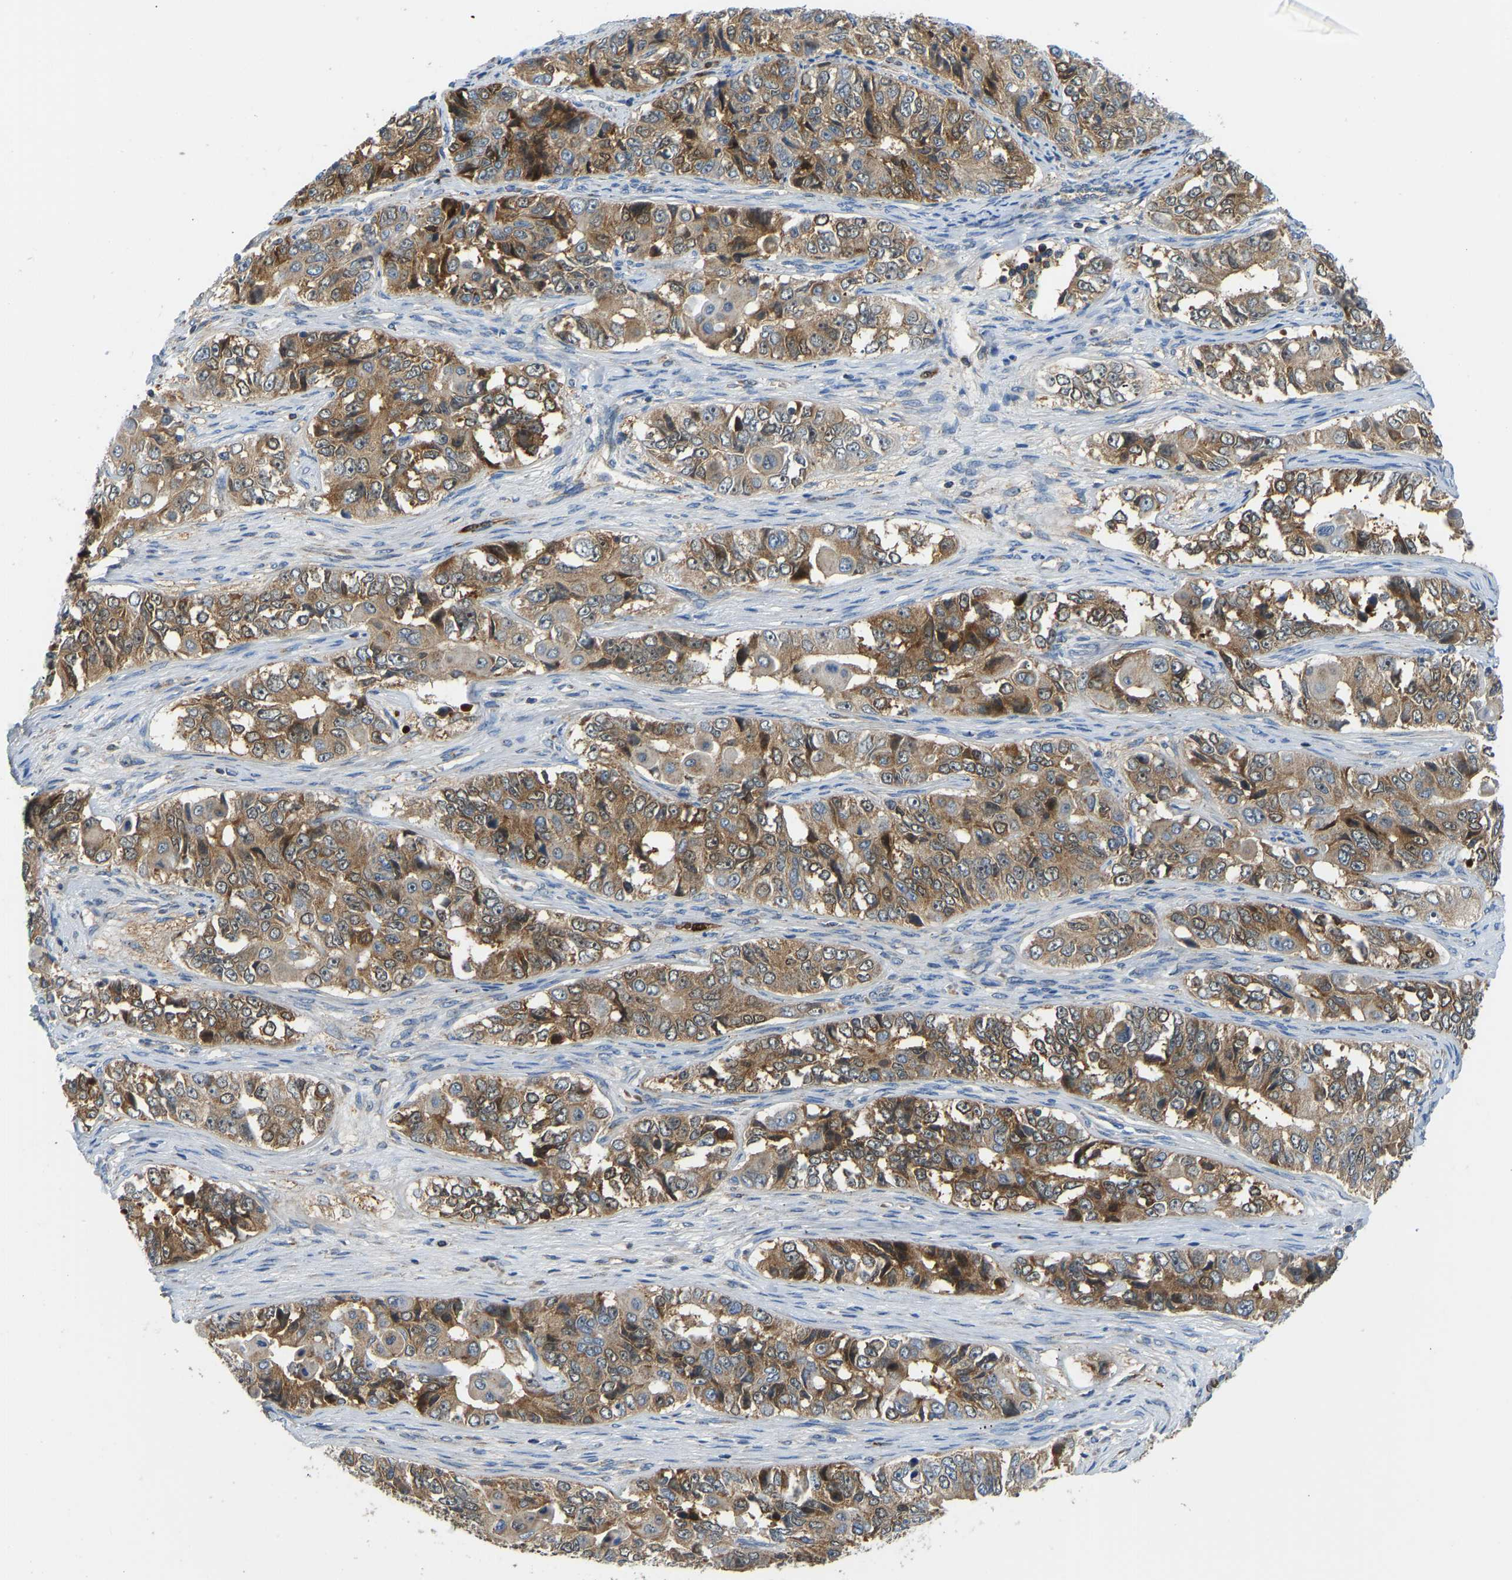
{"staining": {"intensity": "moderate", "quantity": ">75%", "location": "cytoplasmic/membranous"}, "tissue": "ovarian cancer", "cell_type": "Tumor cells", "image_type": "cancer", "snomed": [{"axis": "morphology", "description": "Carcinoma, endometroid"}, {"axis": "topography", "description": "Ovary"}], "caption": "An IHC image of neoplastic tissue is shown. Protein staining in brown shows moderate cytoplasmic/membranous positivity in endometroid carcinoma (ovarian) within tumor cells. (DAB (3,3'-diaminobenzidine) = brown stain, brightfield microscopy at high magnification).", "gene": "RBP1", "patient": {"sex": "female", "age": 51}}